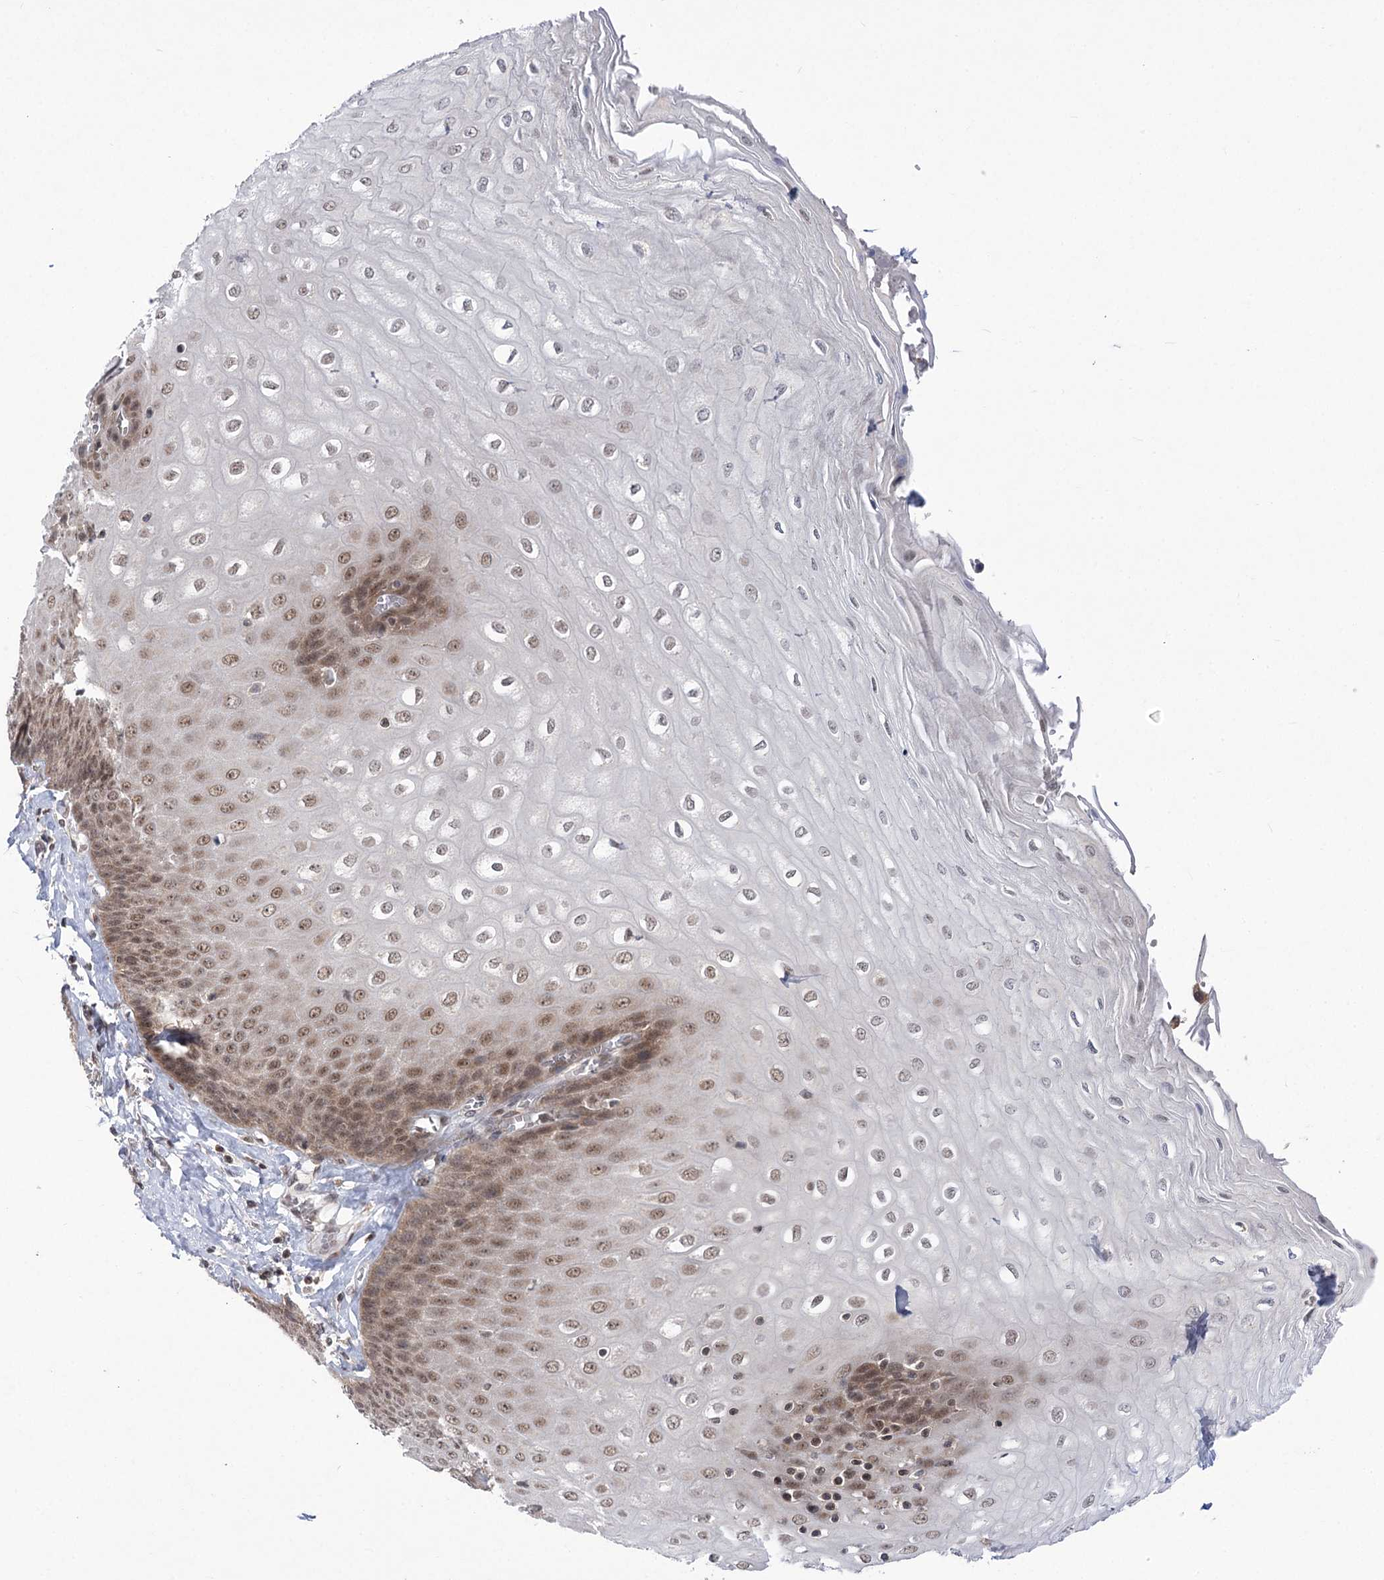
{"staining": {"intensity": "moderate", "quantity": ">75%", "location": "cytoplasmic/membranous,nuclear"}, "tissue": "esophagus", "cell_type": "Squamous epithelial cells", "image_type": "normal", "snomed": [{"axis": "morphology", "description": "Normal tissue, NOS"}, {"axis": "topography", "description": "Esophagus"}], "caption": "Esophagus stained with a protein marker shows moderate staining in squamous epithelial cells.", "gene": "ZMAT2", "patient": {"sex": "male", "age": 60}}